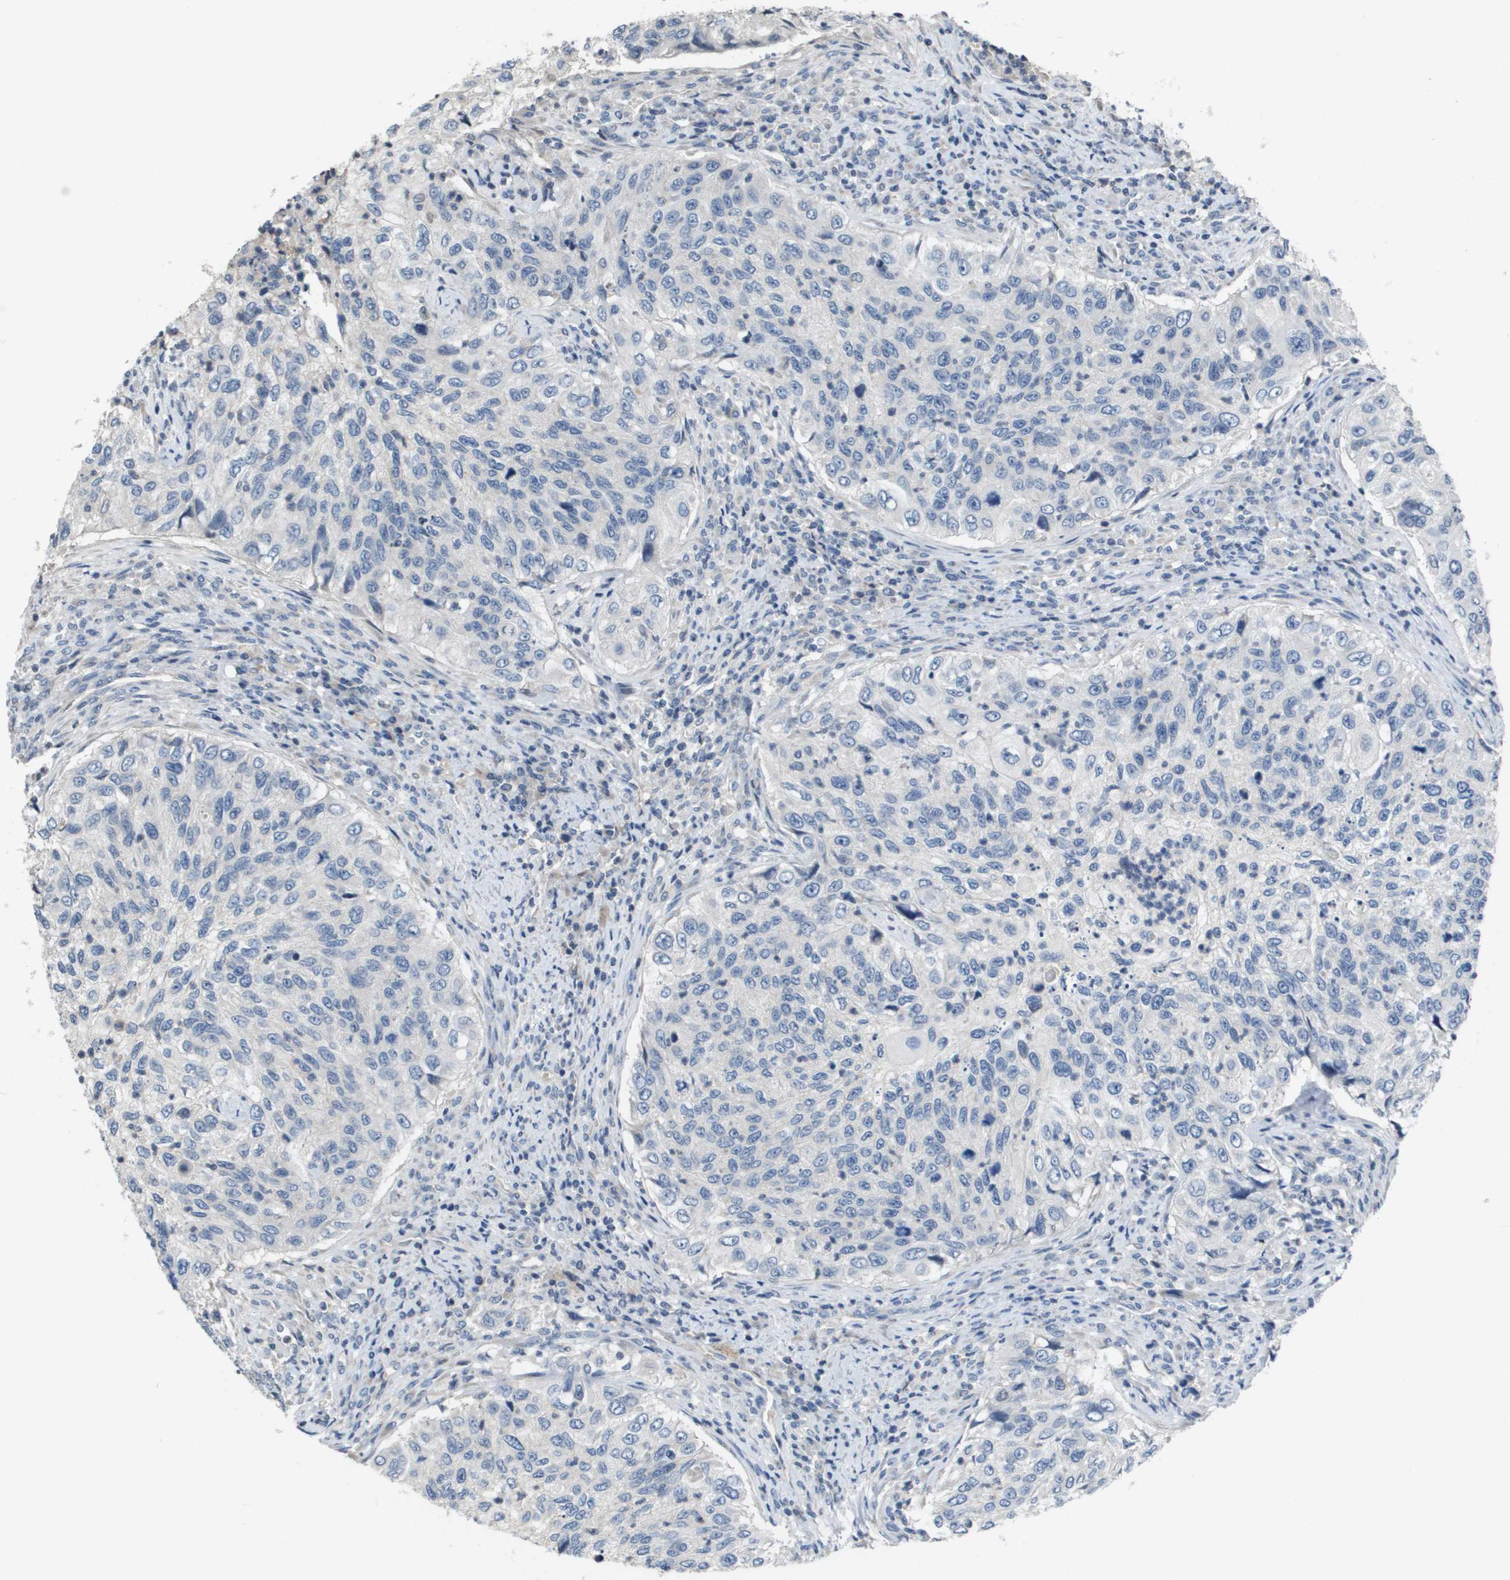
{"staining": {"intensity": "negative", "quantity": "none", "location": "none"}, "tissue": "urothelial cancer", "cell_type": "Tumor cells", "image_type": "cancer", "snomed": [{"axis": "morphology", "description": "Urothelial carcinoma, High grade"}, {"axis": "topography", "description": "Urinary bladder"}], "caption": "This is an immunohistochemistry histopathology image of urothelial cancer. There is no positivity in tumor cells.", "gene": "CAPN11", "patient": {"sex": "female", "age": 60}}